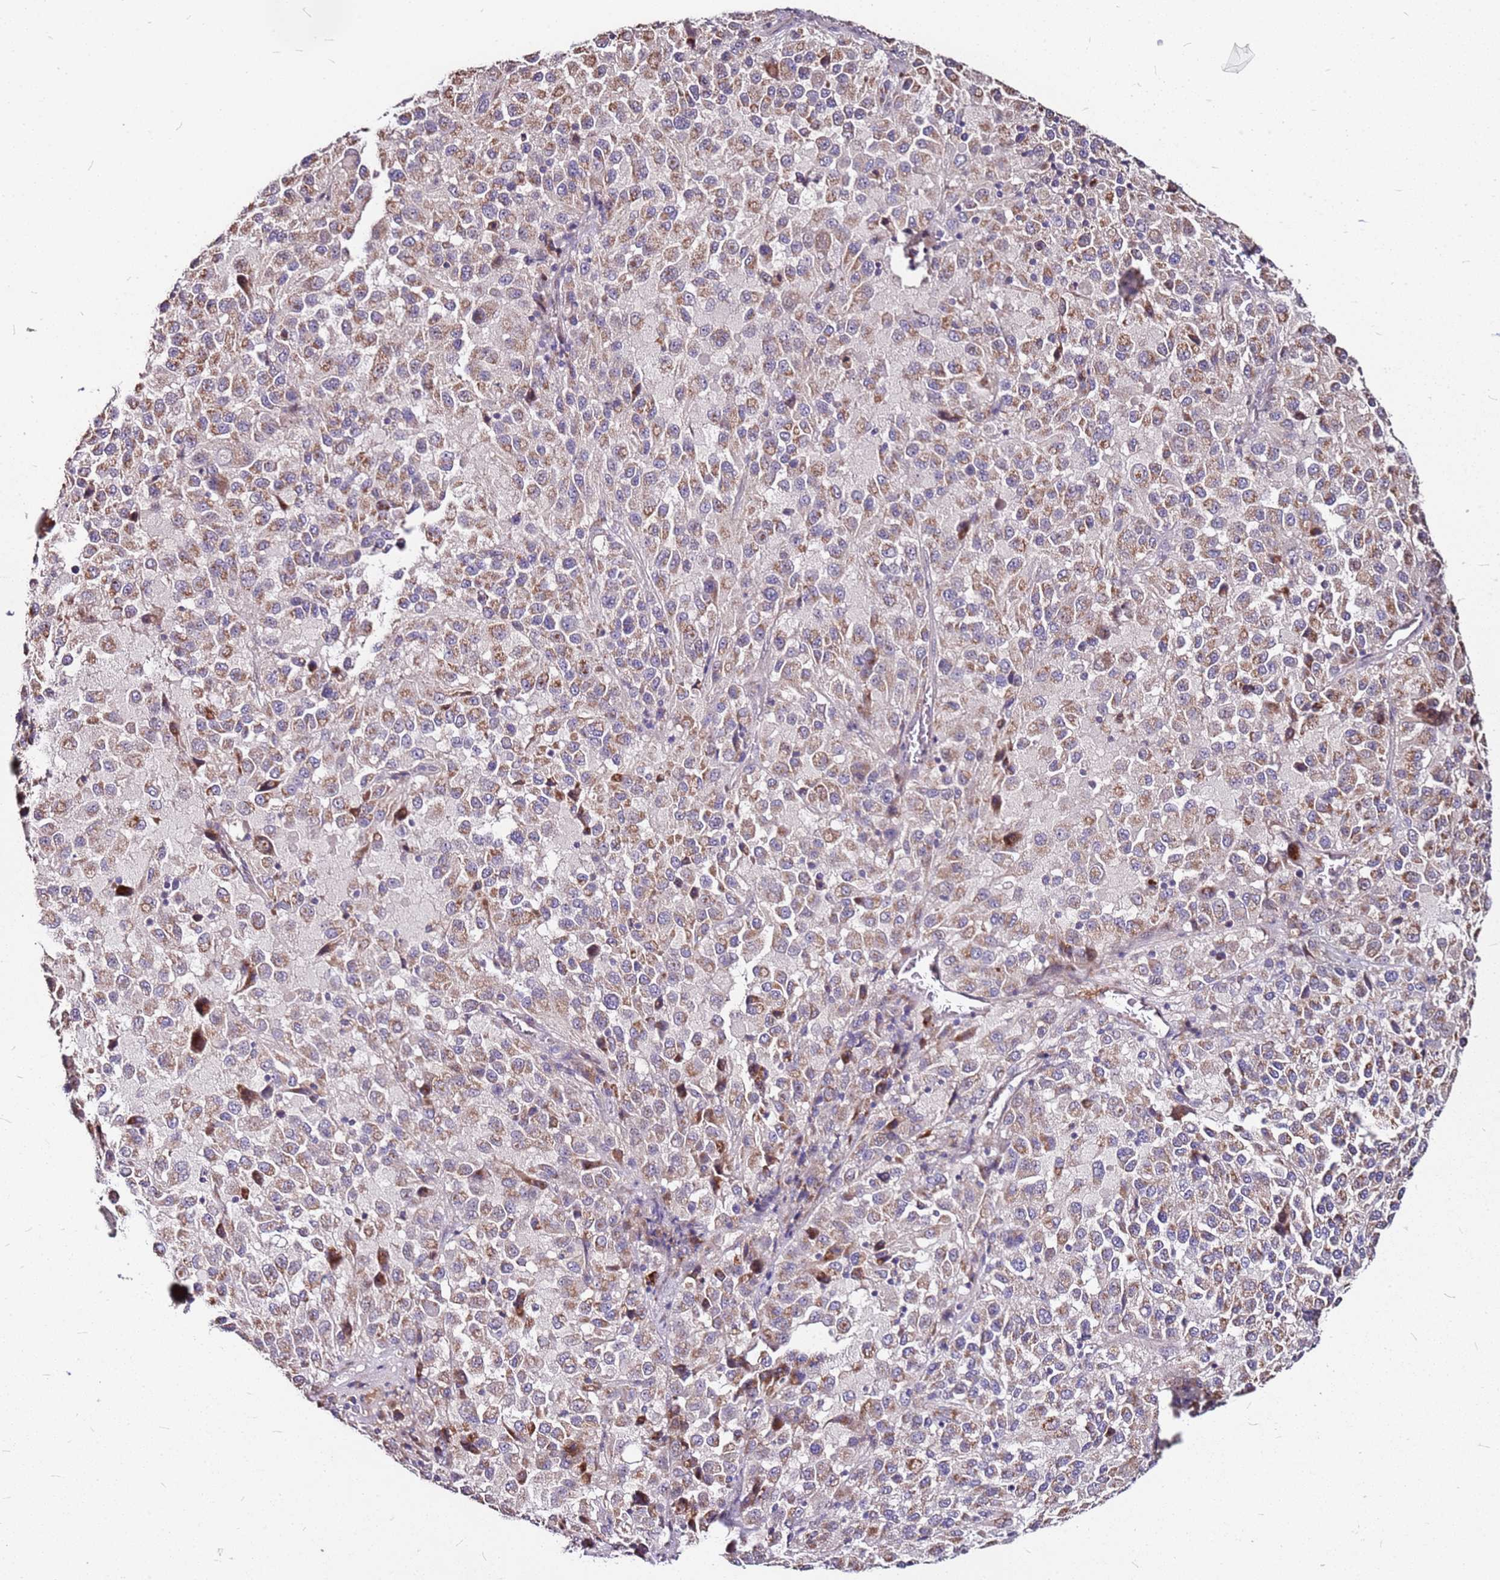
{"staining": {"intensity": "moderate", "quantity": ">75%", "location": "cytoplasmic/membranous"}, "tissue": "melanoma", "cell_type": "Tumor cells", "image_type": "cancer", "snomed": [{"axis": "morphology", "description": "Malignant melanoma, Metastatic site"}, {"axis": "topography", "description": "Lung"}], "caption": "Human malignant melanoma (metastatic site) stained for a protein (brown) displays moderate cytoplasmic/membranous positive staining in about >75% of tumor cells.", "gene": "DCDC2C", "patient": {"sex": "male", "age": 64}}